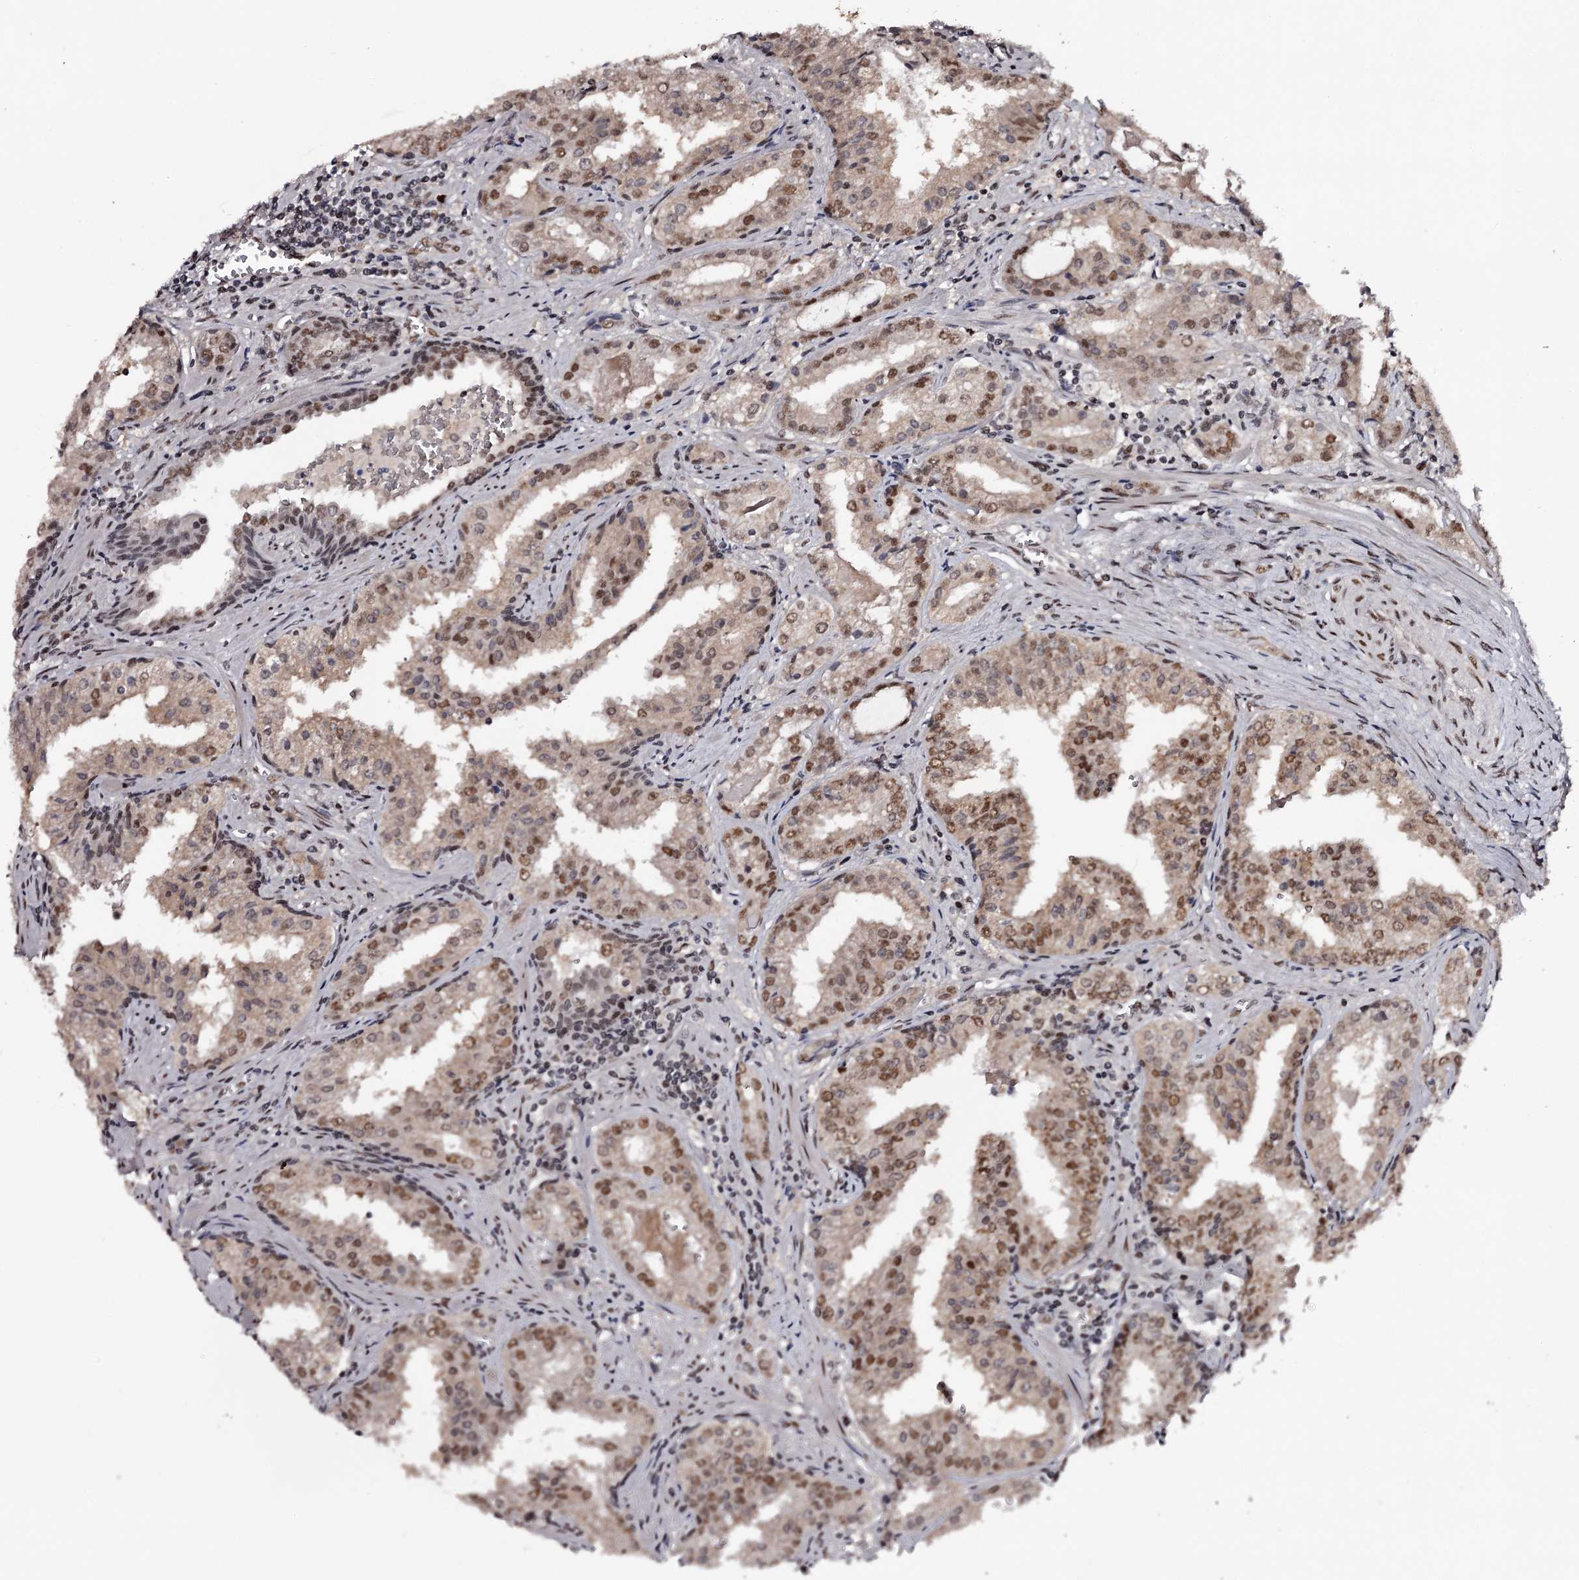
{"staining": {"intensity": "moderate", "quantity": ">75%", "location": "nuclear"}, "tissue": "prostate cancer", "cell_type": "Tumor cells", "image_type": "cancer", "snomed": [{"axis": "morphology", "description": "Adenocarcinoma, High grade"}, {"axis": "topography", "description": "Prostate"}], "caption": "About >75% of tumor cells in prostate high-grade adenocarcinoma show moderate nuclear protein positivity as visualized by brown immunohistochemical staining.", "gene": "TTC33", "patient": {"sex": "male", "age": 68}}